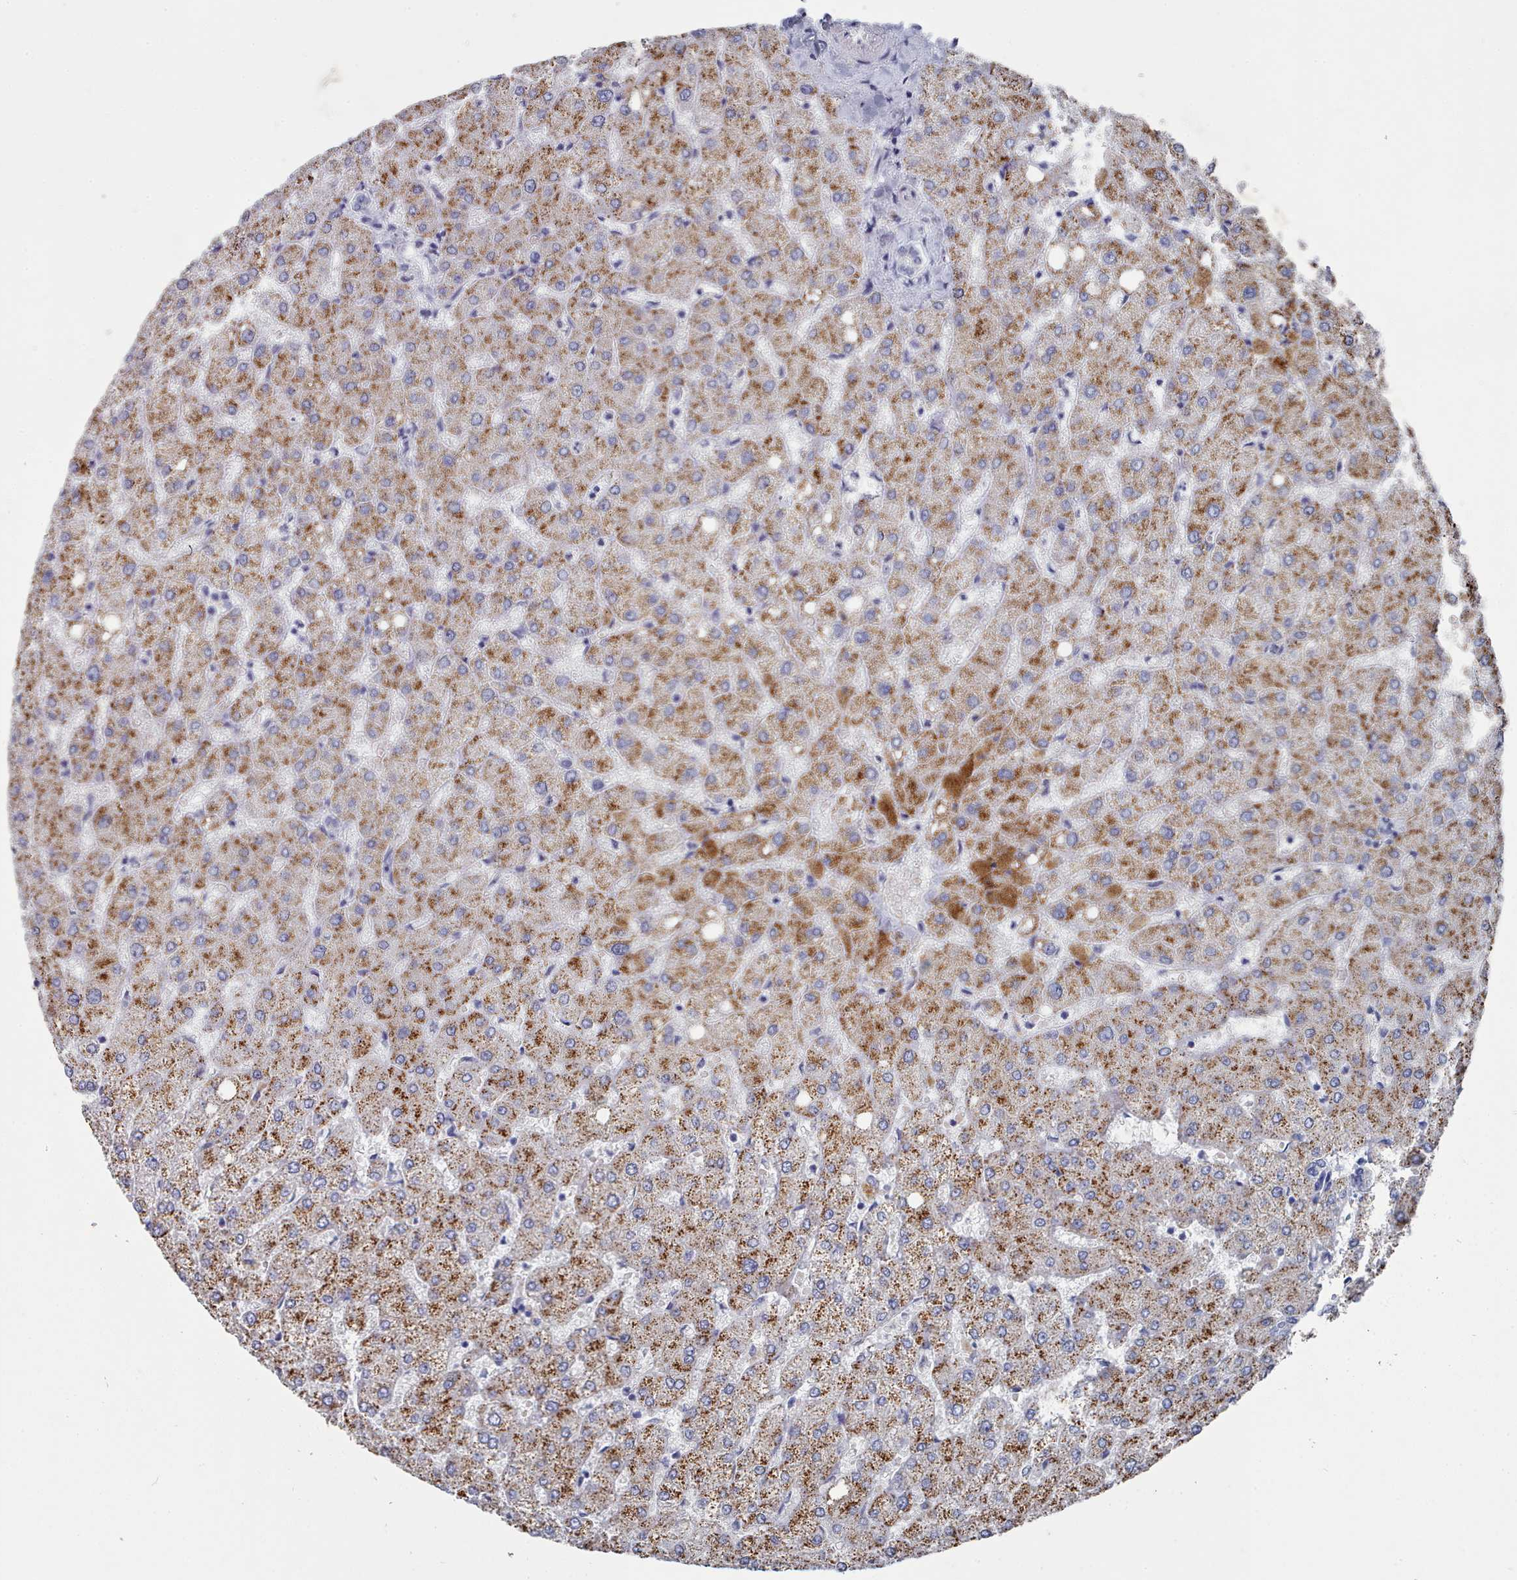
{"staining": {"intensity": "negative", "quantity": "none", "location": "none"}, "tissue": "liver", "cell_type": "Cholangiocytes", "image_type": "normal", "snomed": [{"axis": "morphology", "description": "Normal tissue, NOS"}, {"axis": "topography", "description": "Liver"}], "caption": "A photomicrograph of liver stained for a protein displays no brown staining in cholangiocytes.", "gene": "ACAD11", "patient": {"sex": "female", "age": 54}}